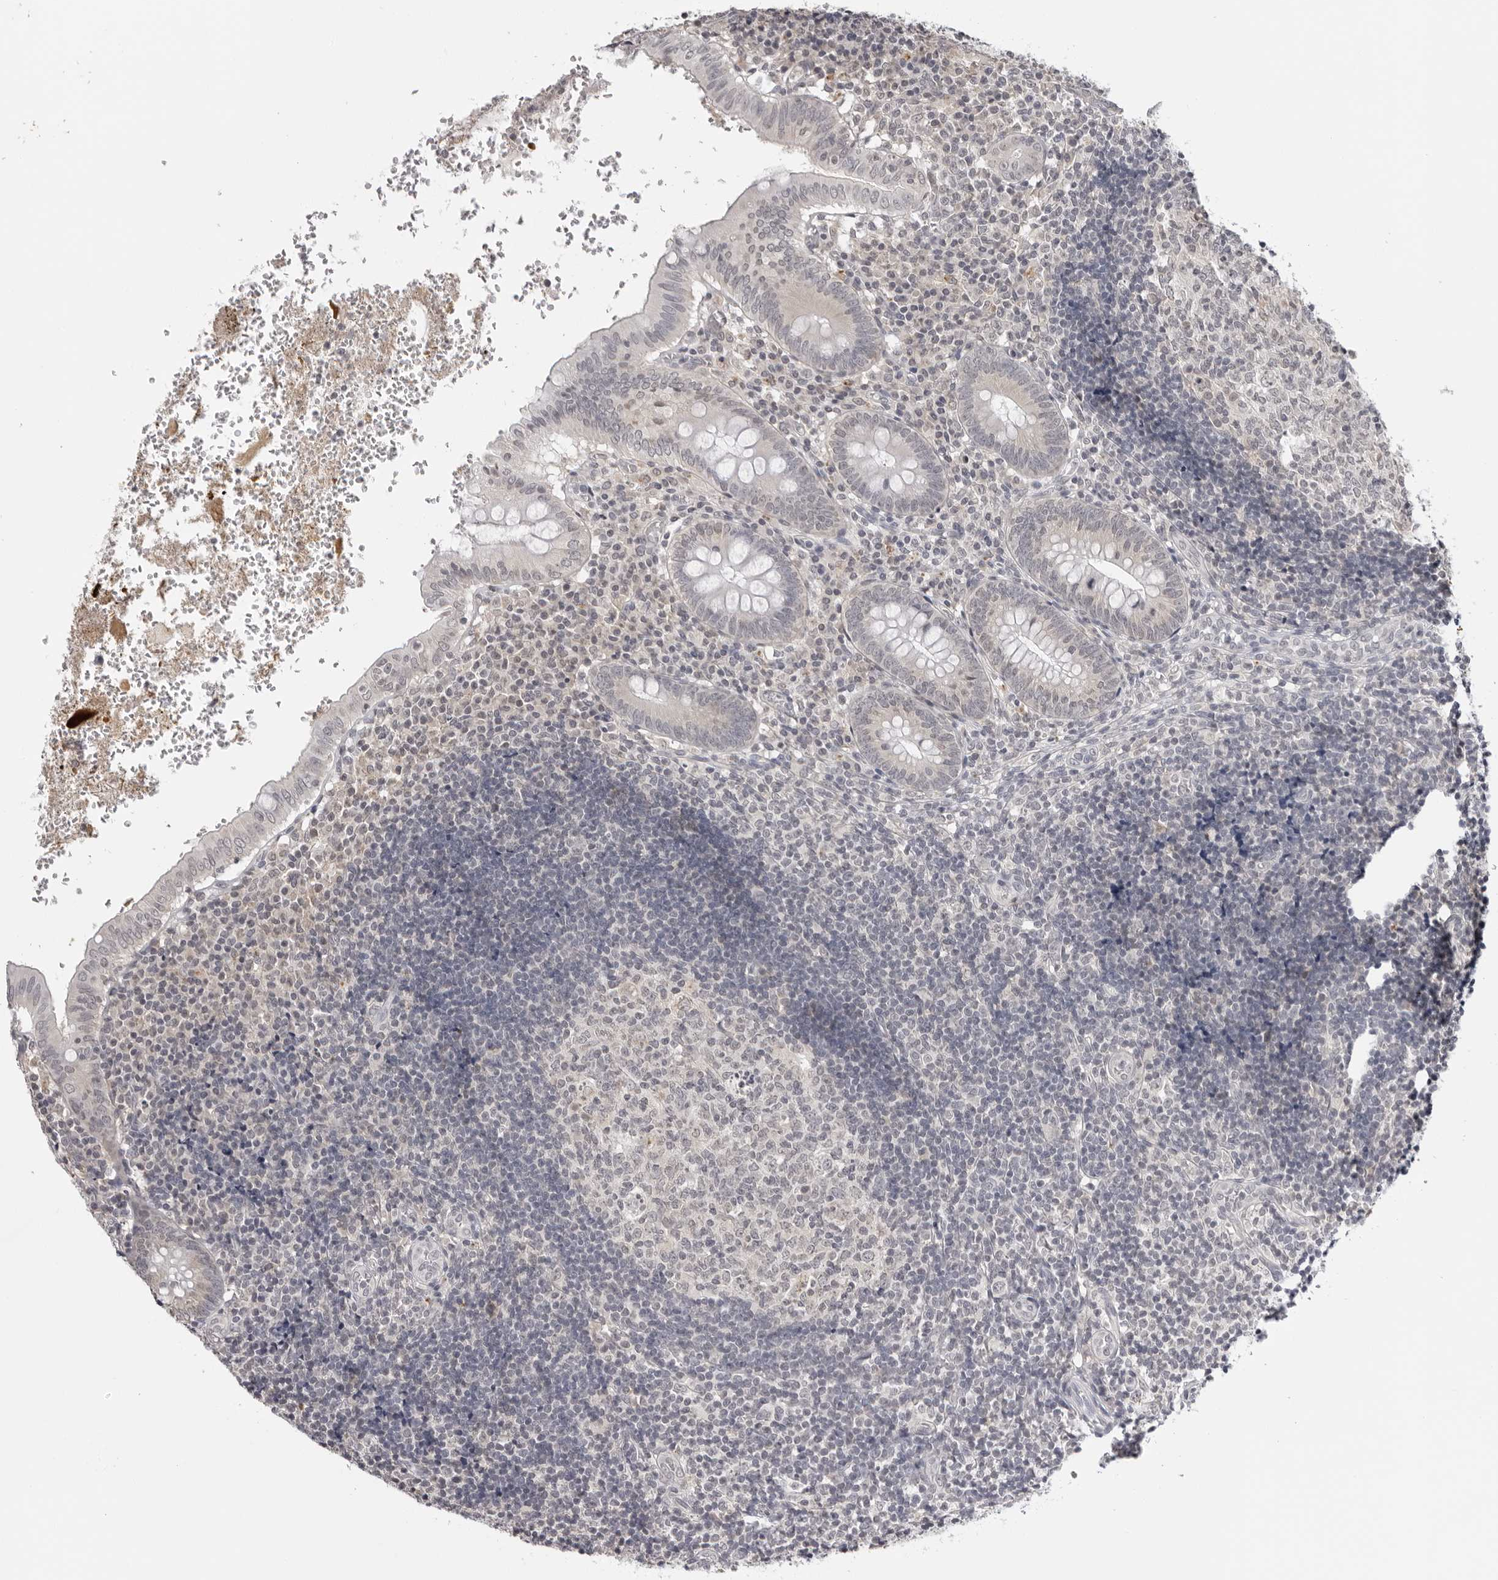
{"staining": {"intensity": "negative", "quantity": "none", "location": "none"}, "tissue": "appendix", "cell_type": "Glandular cells", "image_type": "normal", "snomed": [{"axis": "morphology", "description": "Normal tissue, NOS"}, {"axis": "topography", "description": "Appendix"}], "caption": "A micrograph of human appendix is negative for staining in glandular cells. (Brightfield microscopy of DAB (3,3'-diaminobenzidine) IHC at high magnification).", "gene": "PRUNE1", "patient": {"sex": "male", "age": 8}}